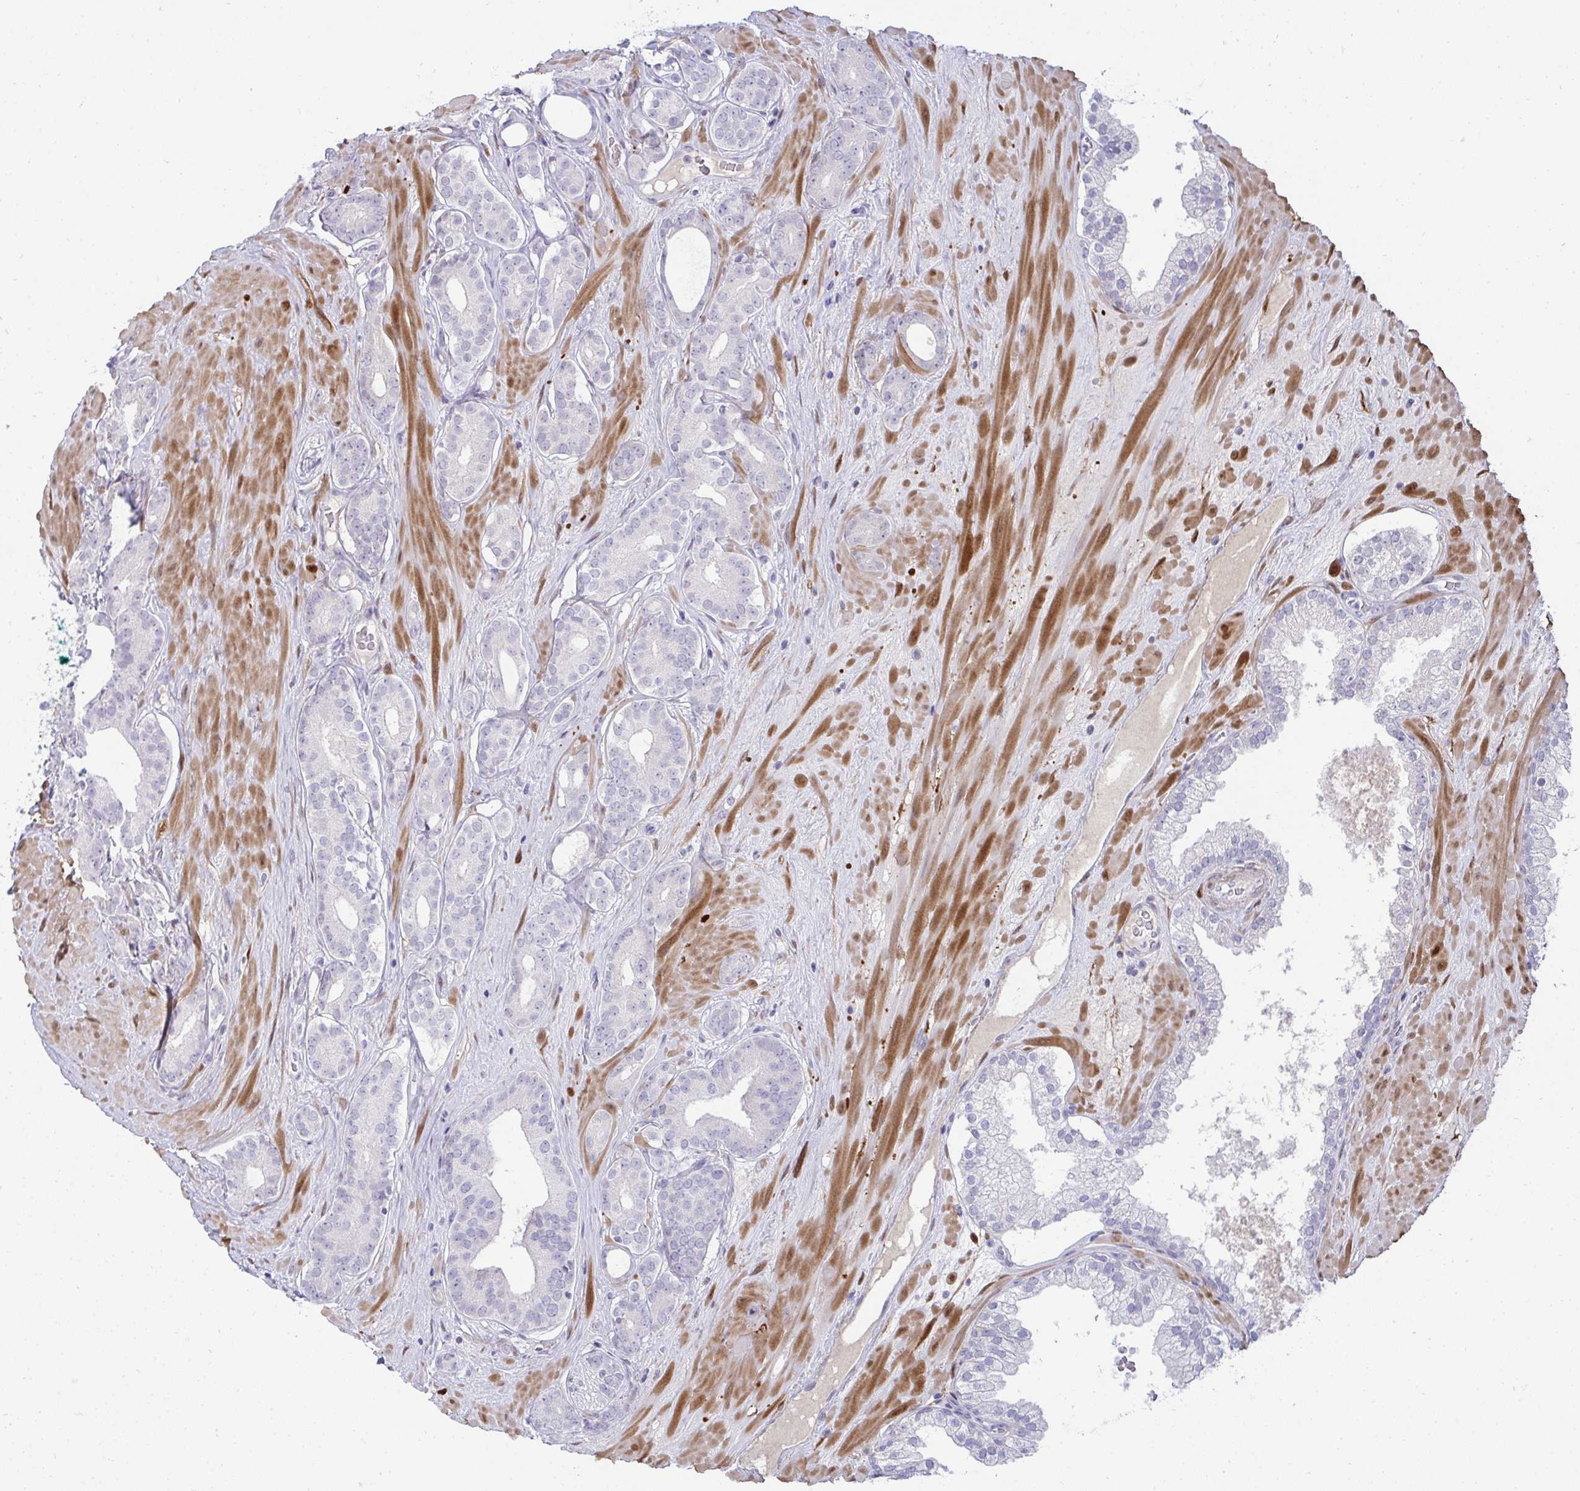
{"staining": {"intensity": "negative", "quantity": "none", "location": "none"}, "tissue": "prostate cancer", "cell_type": "Tumor cells", "image_type": "cancer", "snomed": [{"axis": "morphology", "description": "Adenocarcinoma, High grade"}, {"axis": "topography", "description": "Prostate"}], "caption": "Tumor cells show no significant staining in prostate cancer (high-grade adenocarcinoma). (Brightfield microscopy of DAB IHC at high magnification).", "gene": "HSPB6", "patient": {"sex": "male", "age": 66}}